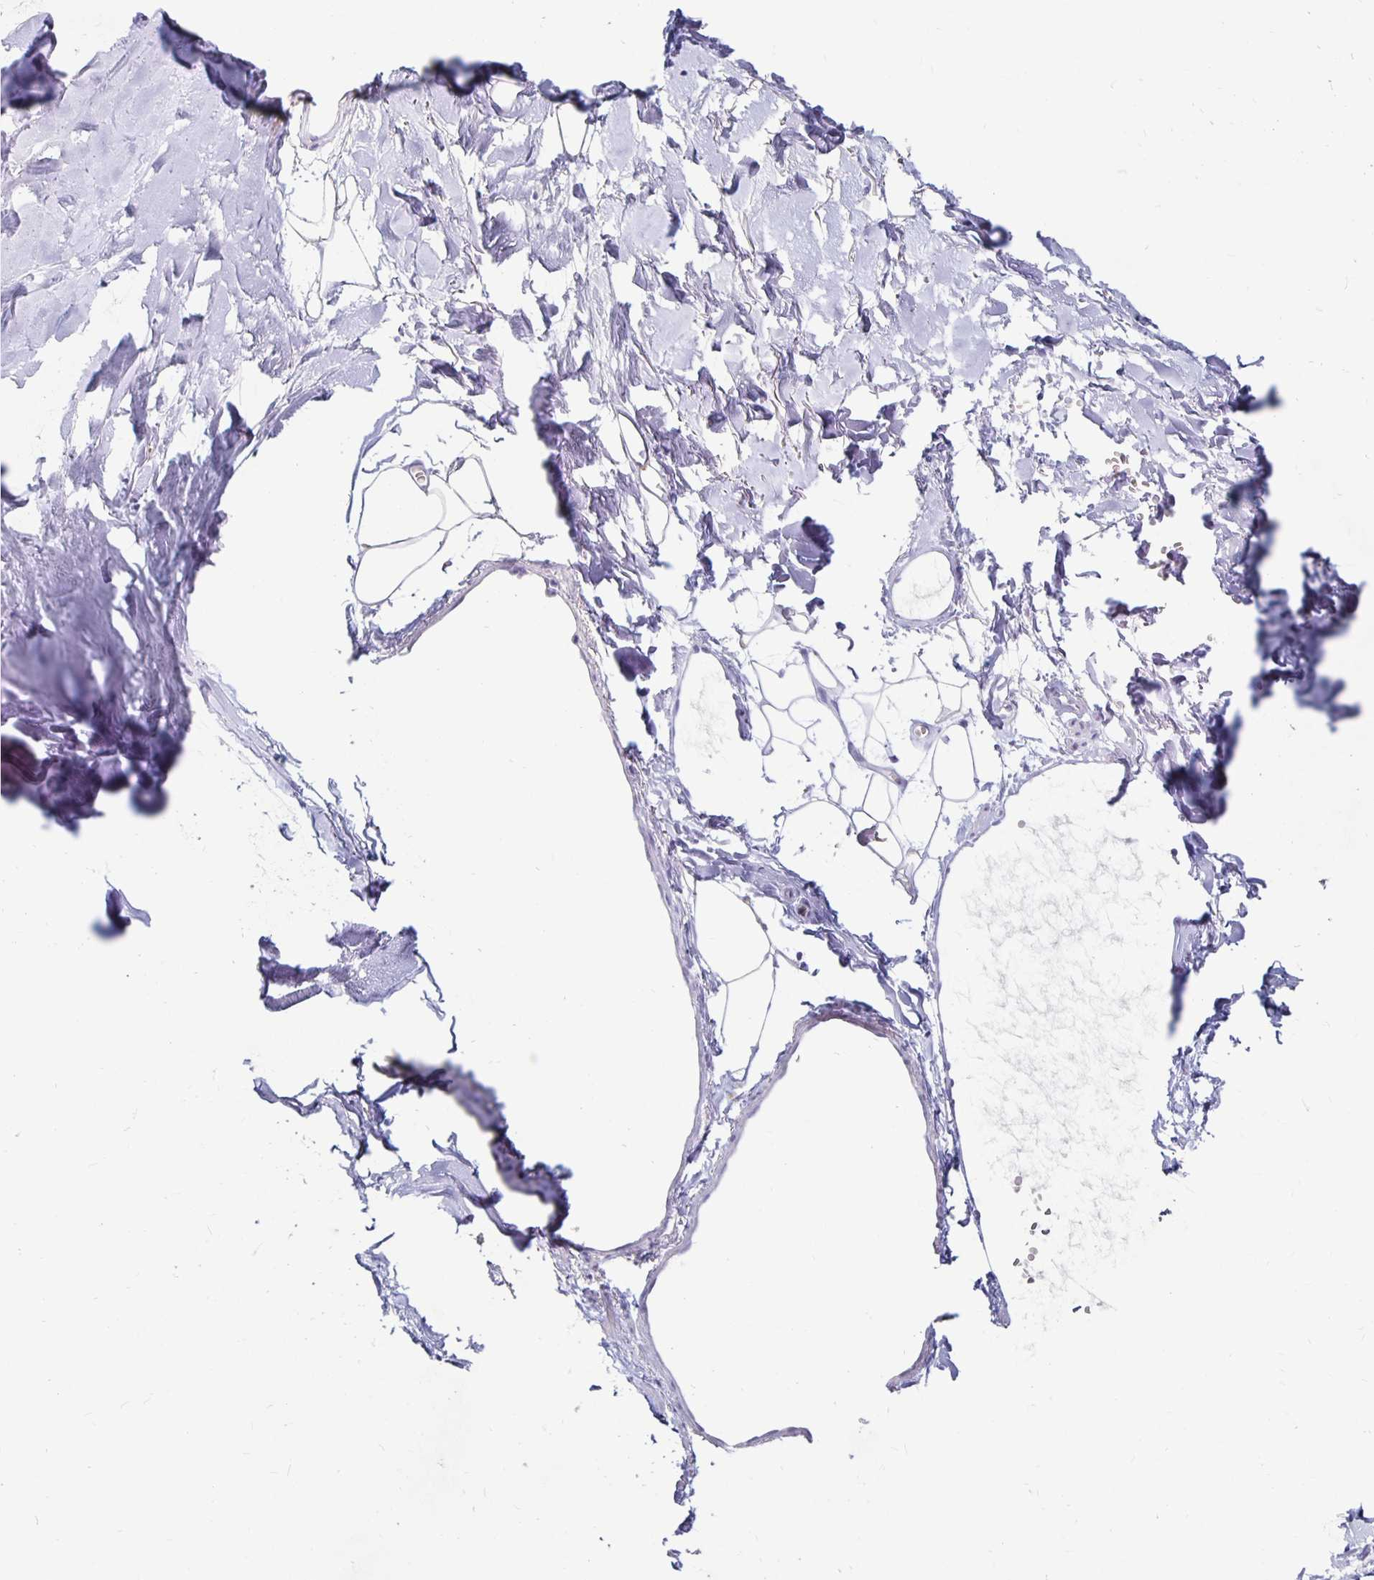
{"staining": {"intensity": "negative", "quantity": "none", "location": "none"}, "tissue": "adipose tissue", "cell_type": "Adipocytes", "image_type": "normal", "snomed": [{"axis": "morphology", "description": "Normal tissue, NOS"}, {"axis": "topography", "description": "Cartilage tissue"}, {"axis": "topography", "description": "Bronchus"}], "caption": "IHC photomicrograph of benign adipose tissue: adipose tissue stained with DAB (3,3'-diaminobenzidine) displays no significant protein staining in adipocytes. (Brightfield microscopy of DAB (3,3'-diaminobenzidine) immunohistochemistry at high magnification).", "gene": "KCNQ2", "patient": {"sex": "female", "age": 79}}